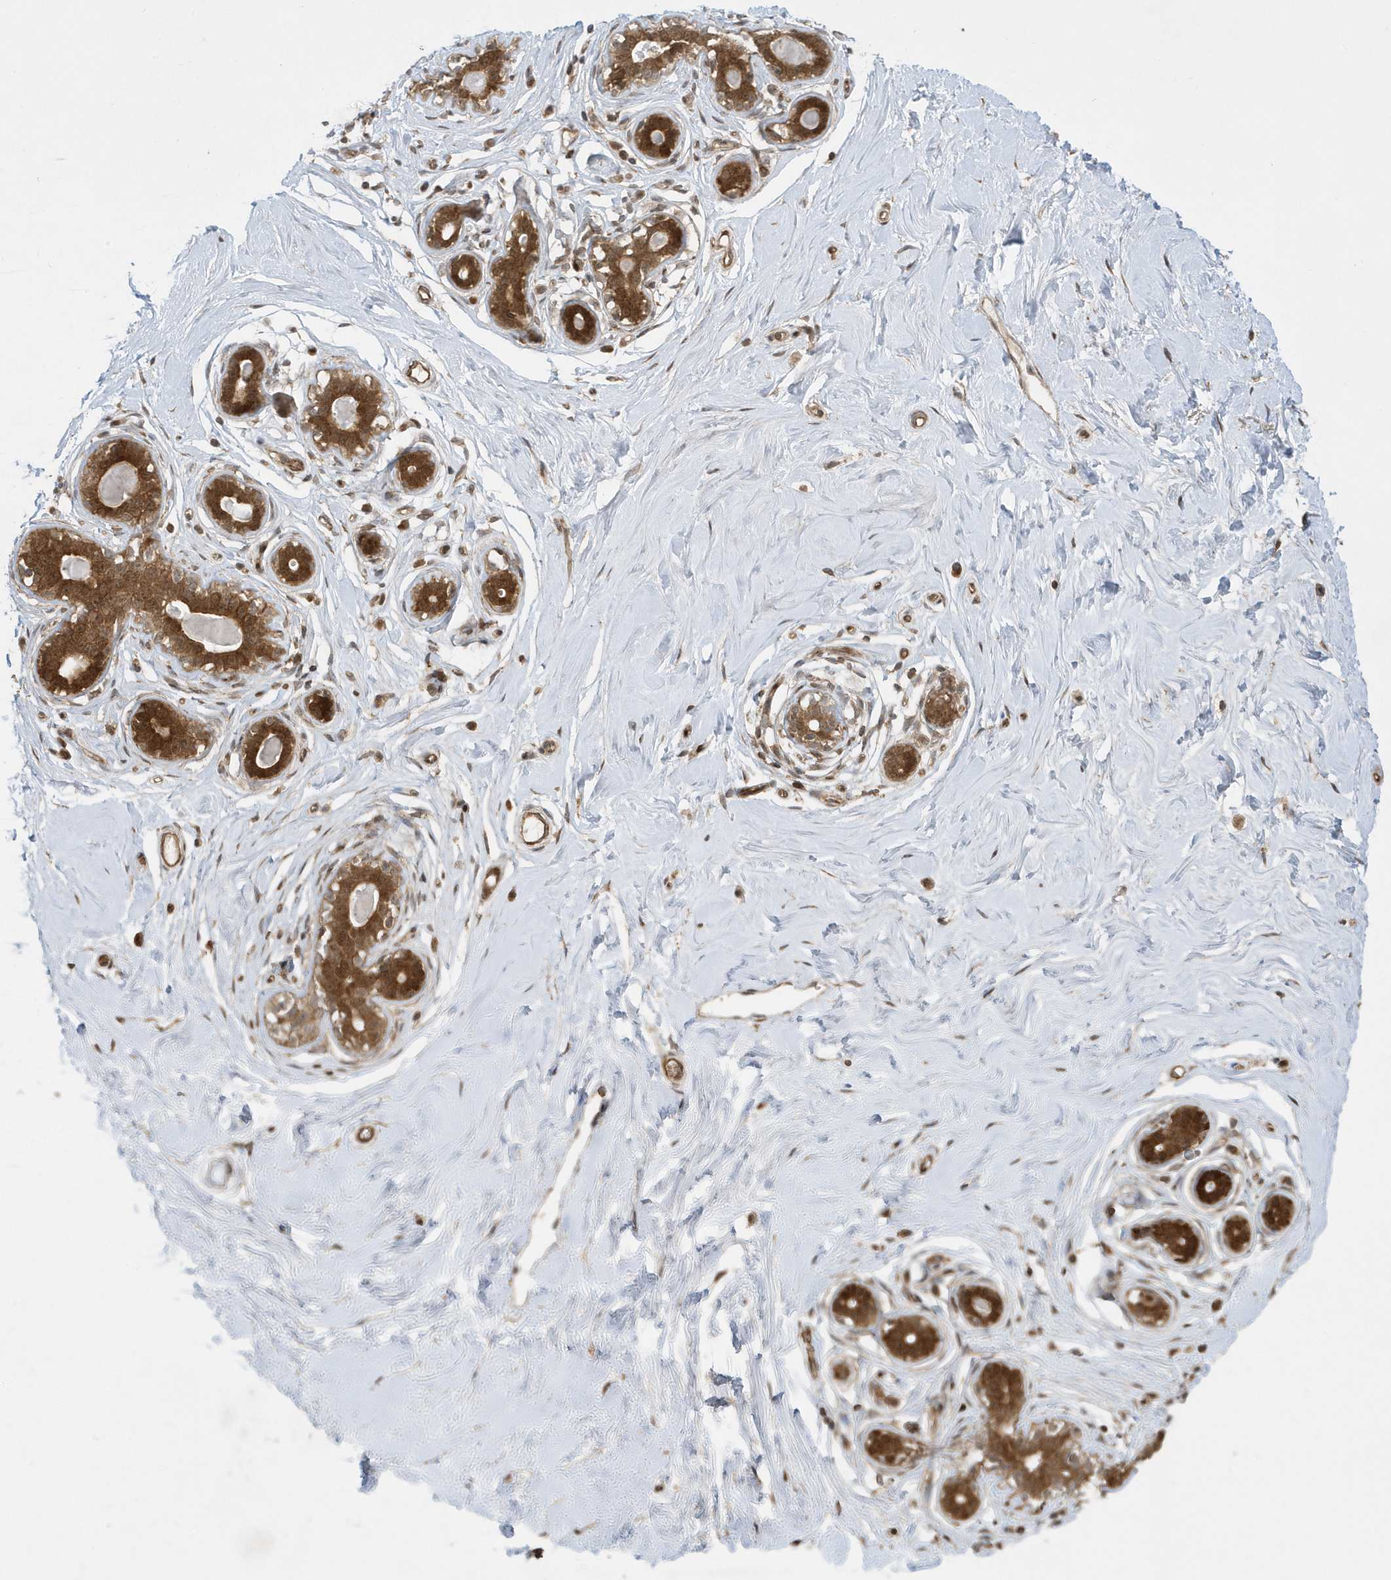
{"staining": {"intensity": "weak", "quantity": ">75%", "location": "cytoplasmic/membranous,nuclear"}, "tissue": "breast", "cell_type": "Adipocytes", "image_type": "normal", "snomed": [{"axis": "morphology", "description": "Normal tissue, NOS"}, {"axis": "morphology", "description": "Adenoma, NOS"}, {"axis": "topography", "description": "Breast"}], "caption": "Benign breast shows weak cytoplasmic/membranous,nuclear expression in about >75% of adipocytes Using DAB (3,3'-diaminobenzidine) (brown) and hematoxylin (blue) stains, captured at high magnification using brightfield microscopy..", "gene": "STAMBP", "patient": {"sex": "female", "age": 23}}